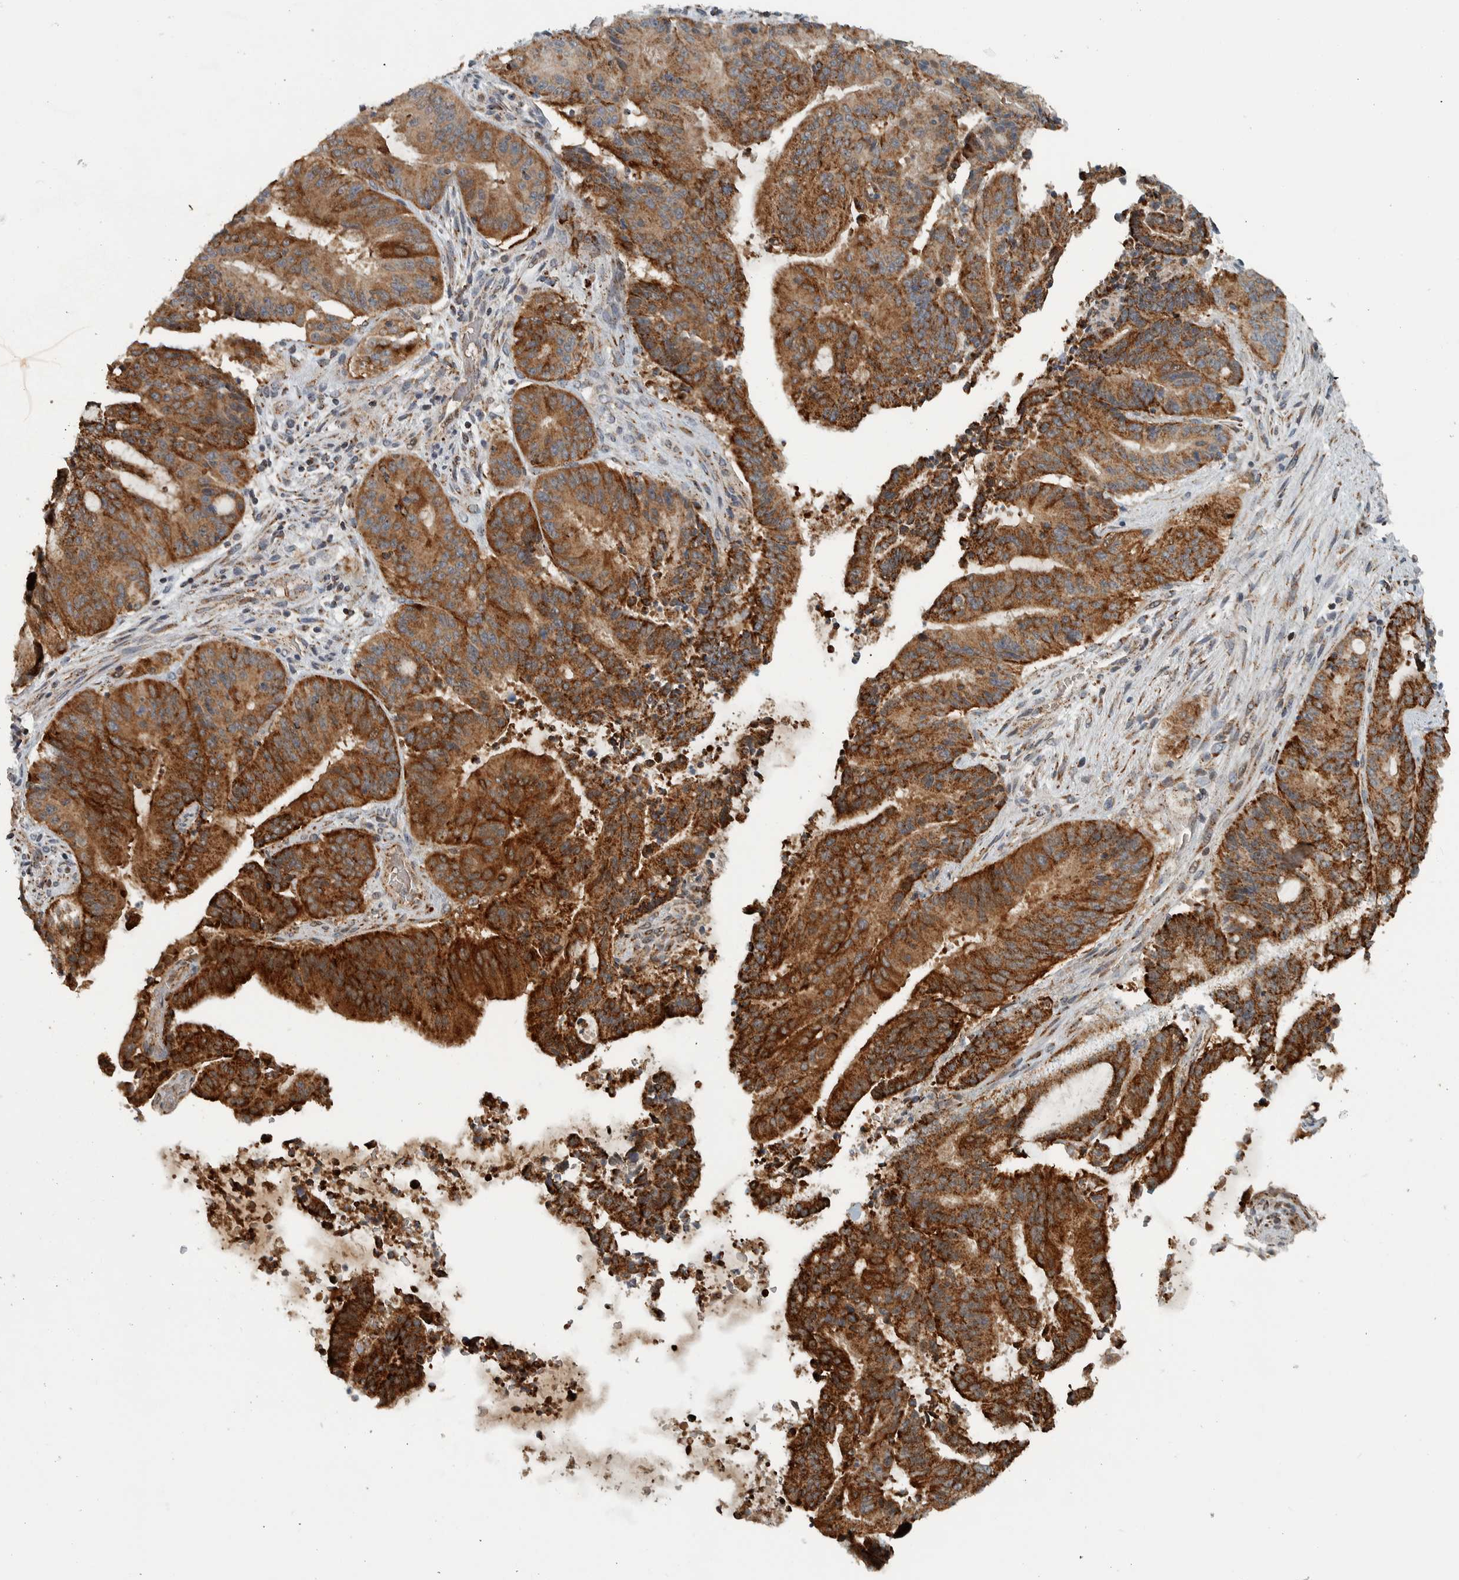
{"staining": {"intensity": "strong", "quantity": ">75%", "location": "cytoplasmic/membranous"}, "tissue": "liver cancer", "cell_type": "Tumor cells", "image_type": "cancer", "snomed": [{"axis": "morphology", "description": "Normal tissue, NOS"}, {"axis": "morphology", "description": "Cholangiocarcinoma"}, {"axis": "topography", "description": "Liver"}, {"axis": "topography", "description": "Peripheral nerve tissue"}], "caption": "Immunohistochemistry (IHC) (DAB) staining of liver cancer (cholangiocarcinoma) displays strong cytoplasmic/membranous protein staining in approximately >75% of tumor cells. (brown staining indicates protein expression, while blue staining denotes nuclei).", "gene": "PPM1K", "patient": {"sex": "female", "age": 73}}